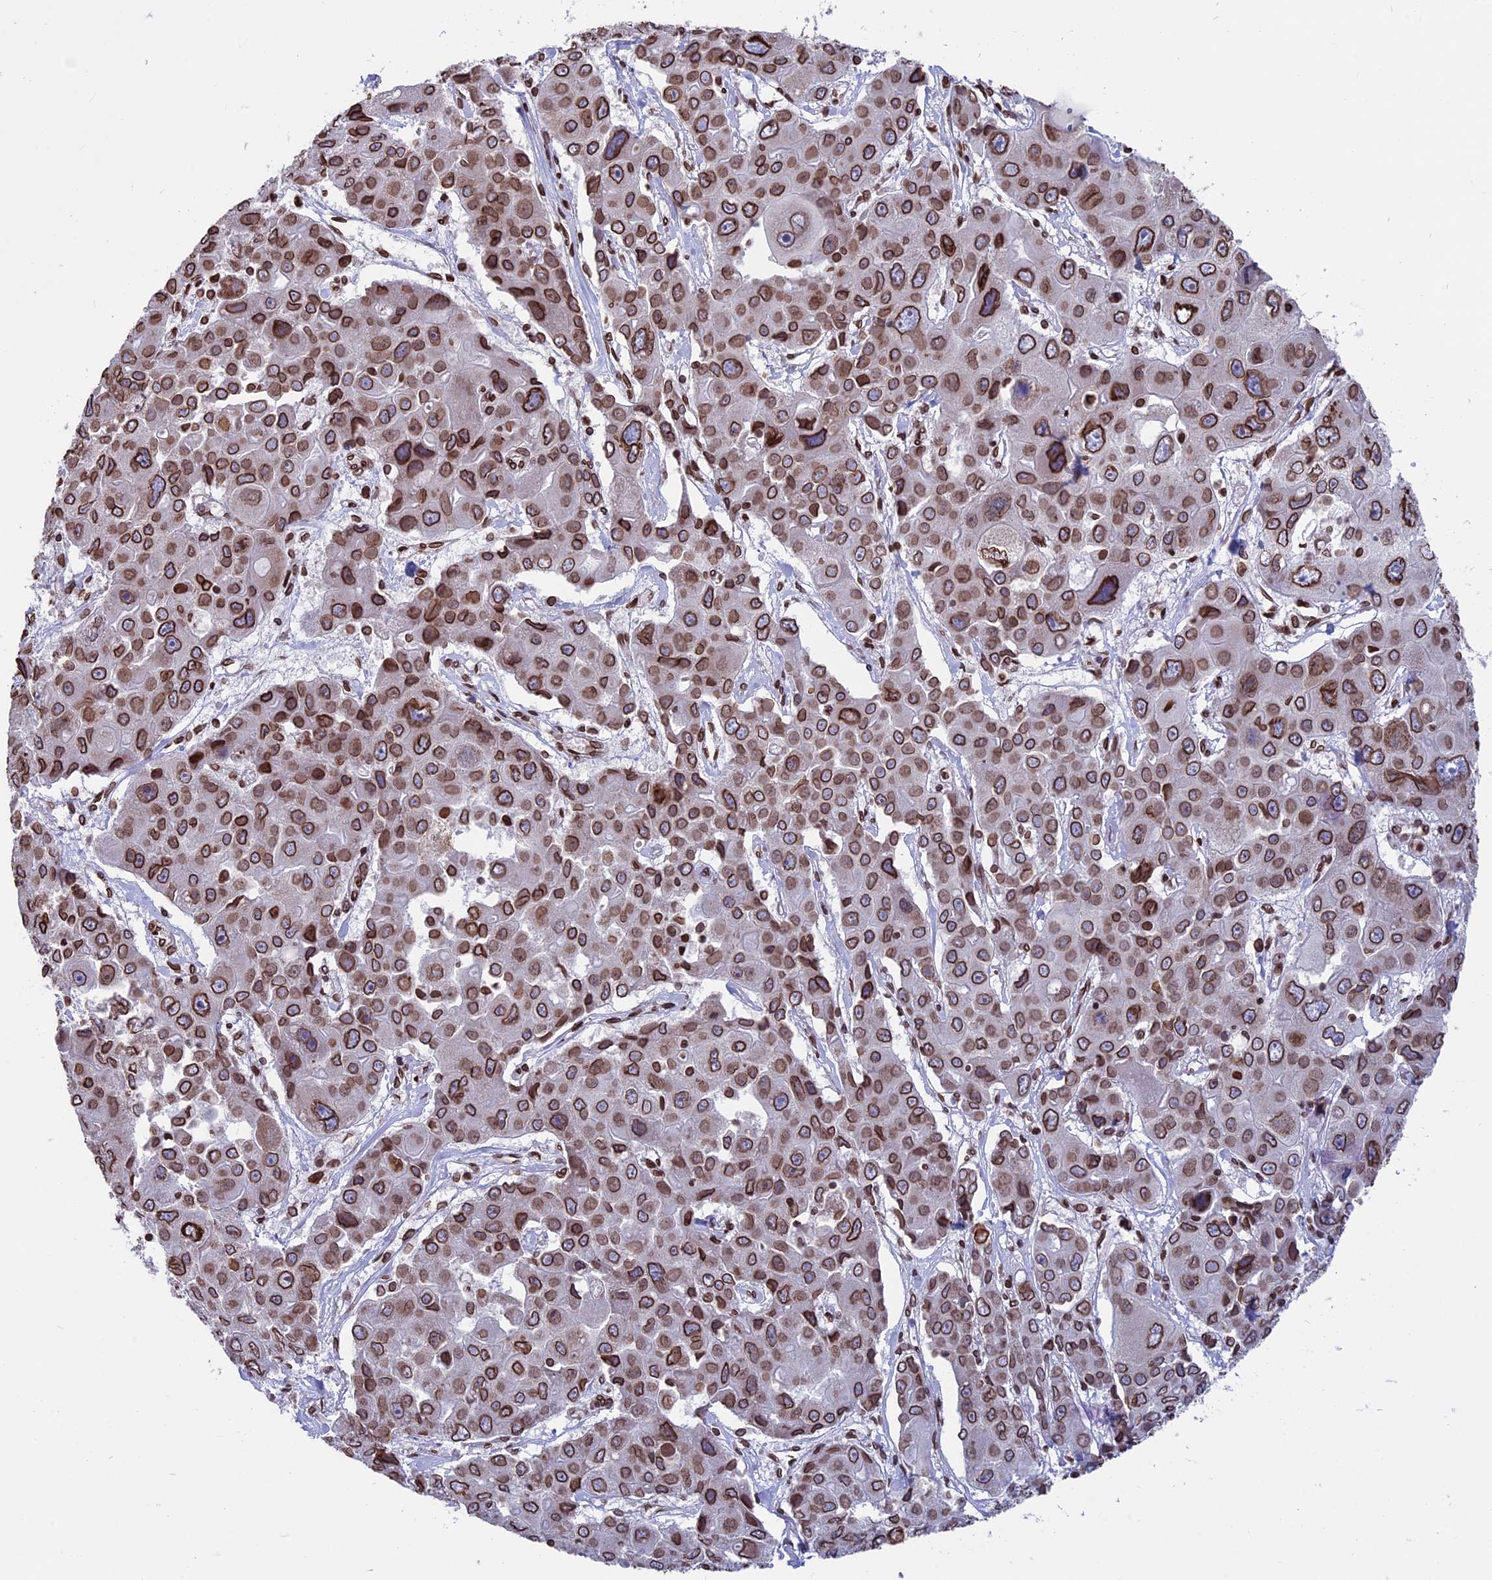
{"staining": {"intensity": "strong", "quantity": ">75%", "location": "cytoplasmic/membranous,nuclear"}, "tissue": "liver cancer", "cell_type": "Tumor cells", "image_type": "cancer", "snomed": [{"axis": "morphology", "description": "Cholangiocarcinoma"}, {"axis": "topography", "description": "Liver"}], "caption": "A photomicrograph of liver cholangiocarcinoma stained for a protein displays strong cytoplasmic/membranous and nuclear brown staining in tumor cells.", "gene": "PTCHD4", "patient": {"sex": "male", "age": 67}}